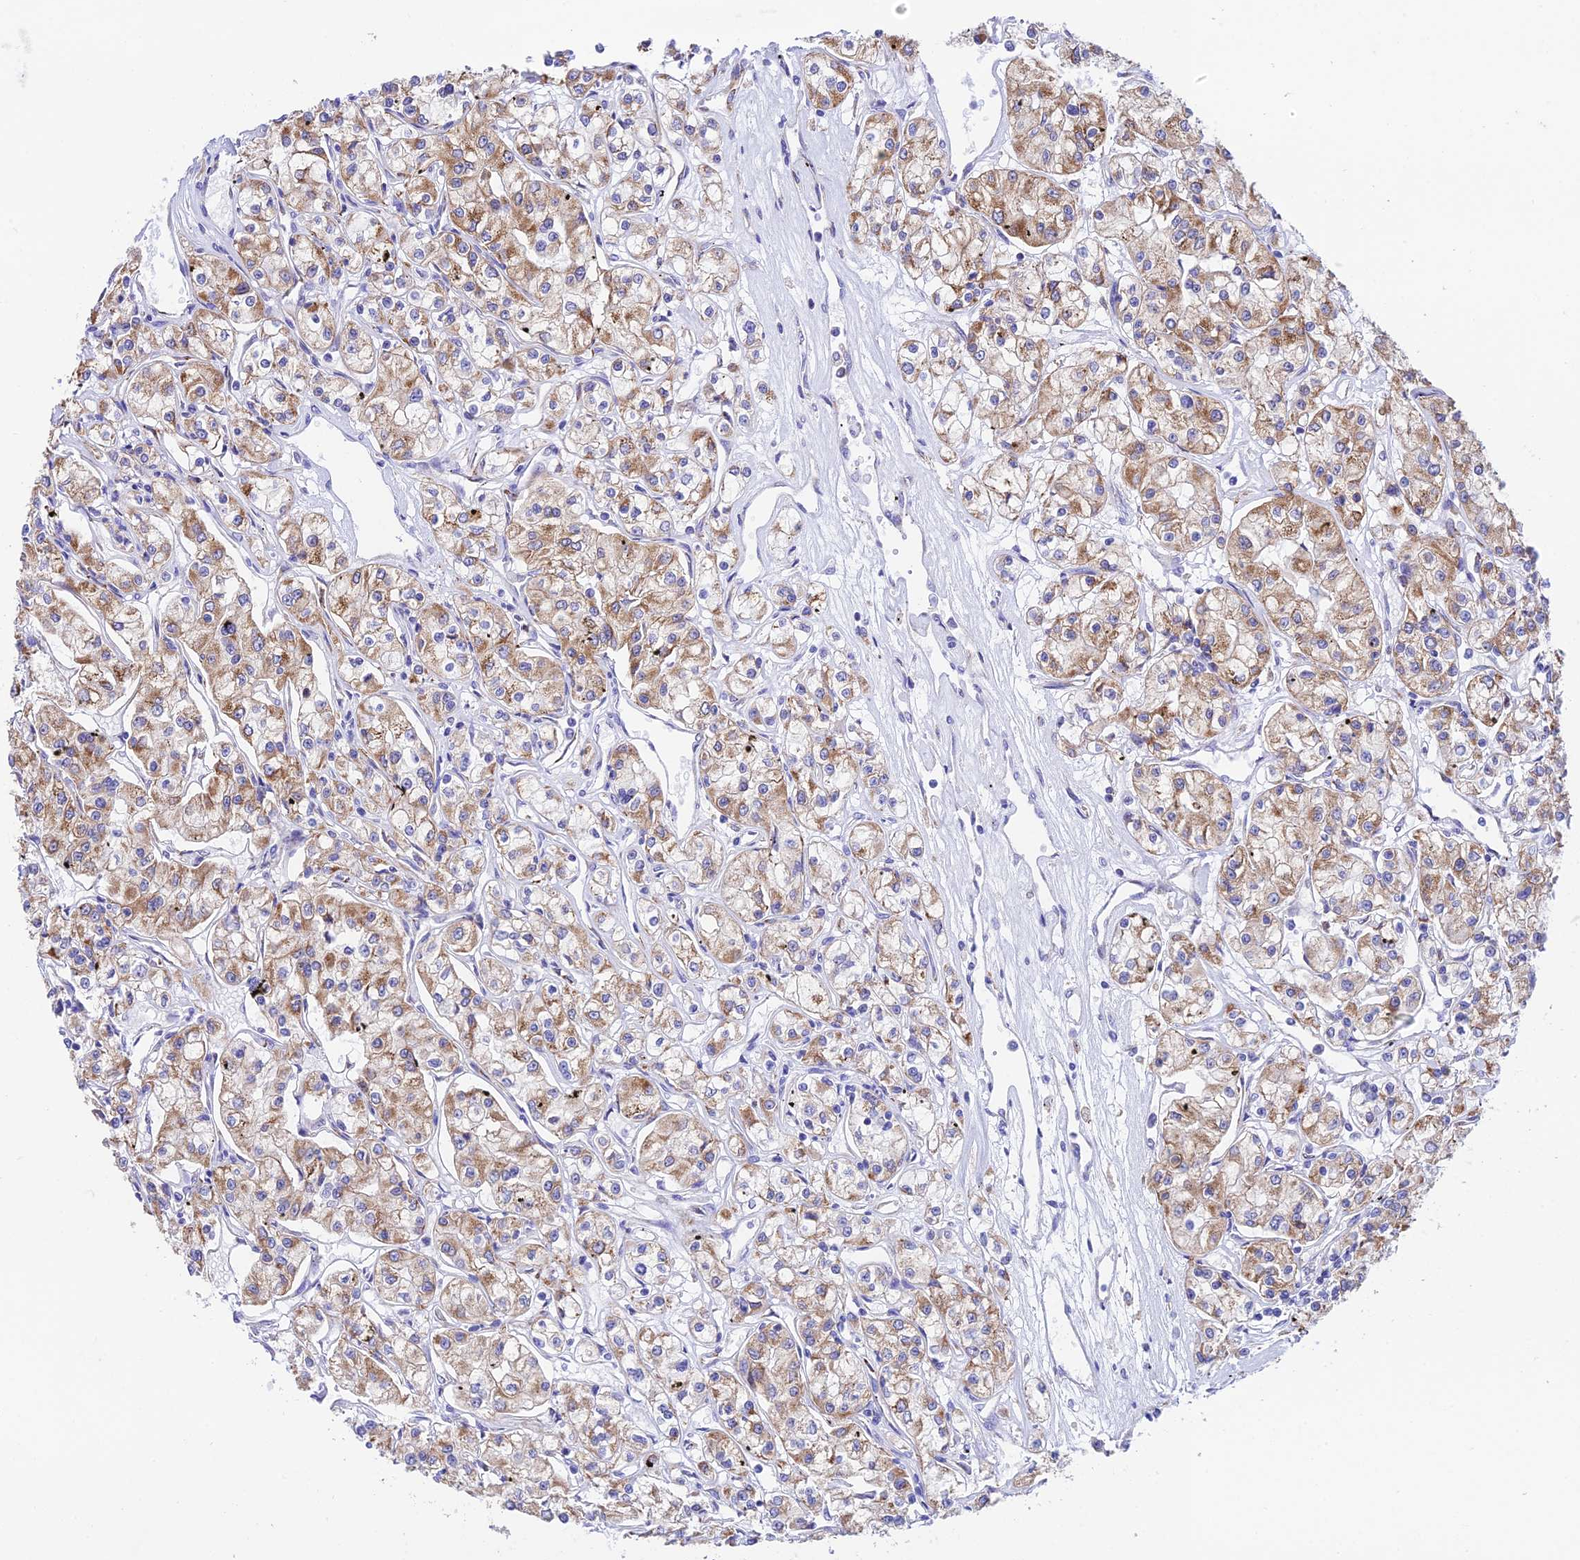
{"staining": {"intensity": "moderate", "quantity": ">75%", "location": "cytoplasmic/membranous"}, "tissue": "renal cancer", "cell_type": "Tumor cells", "image_type": "cancer", "snomed": [{"axis": "morphology", "description": "Adenocarcinoma, NOS"}, {"axis": "topography", "description": "Kidney"}], "caption": "About >75% of tumor cells in renal adenocarcinoma demonstrate moderate cytoplasmic/membranous protein staining as visualized by brown immunohistochemical staining.", "gene": "TUBGCP6", "patient": {"sex": "female", "age": 59}}